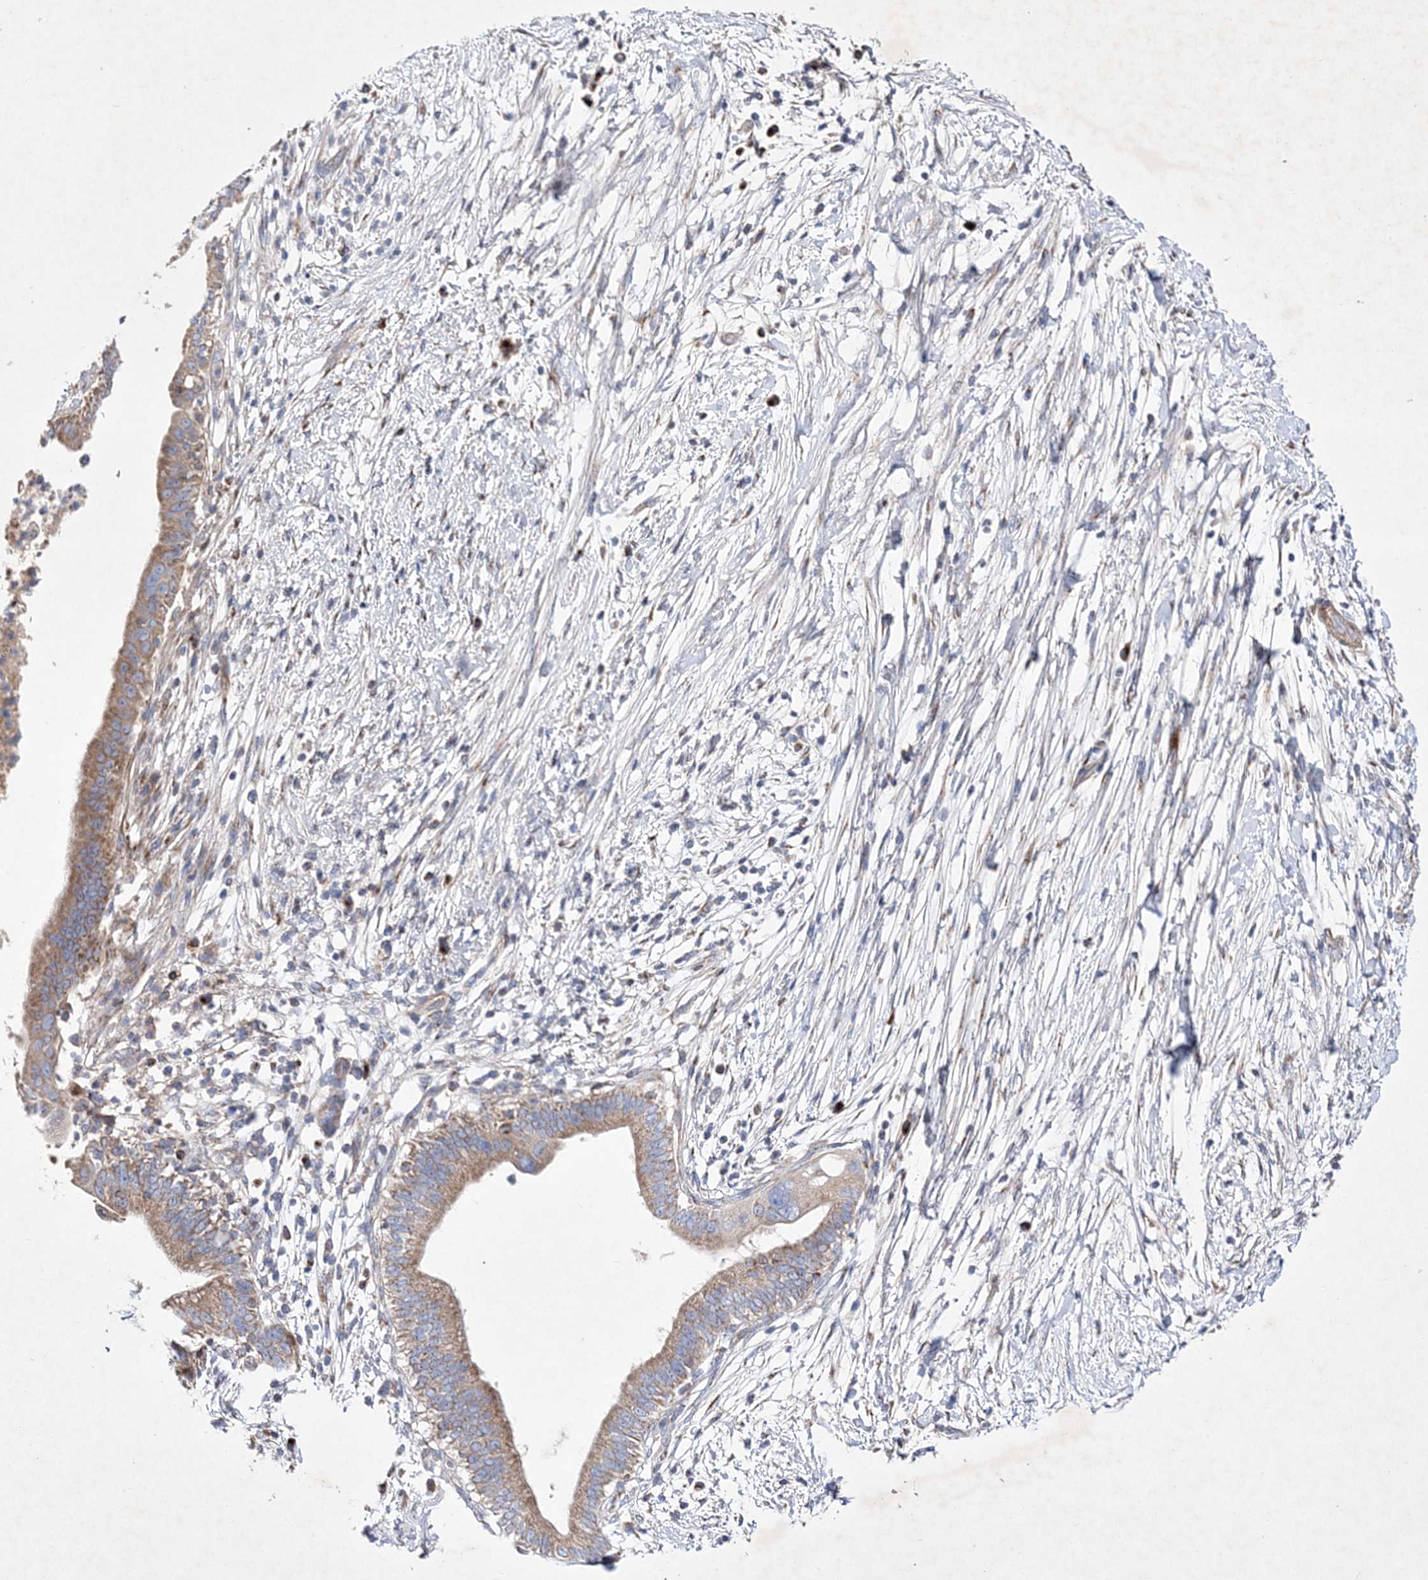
{"staining": {"intensity": "moderate", "quantity": ">75%", "location": "cytoplasmic/membranous"}, "tissue": "pancreatic cancer", "cell_type": "Tumor cells", "image_type": "cancer", "snomed": [{"axis": "morphology", "description": "Adenocarcinoma, NOS"}, {"axis": "topography", "description": "Pancreas"}], "caption": "Approximately >75% of tumor cells in pancreatic cancer (adenocarcinoma) reveal moderate cytoplasmic/membranous protein positivity as visualized by brown immunohistochemical staining.", "gene": "METTL8", "patient": {"sex": "male", "age": 68}}